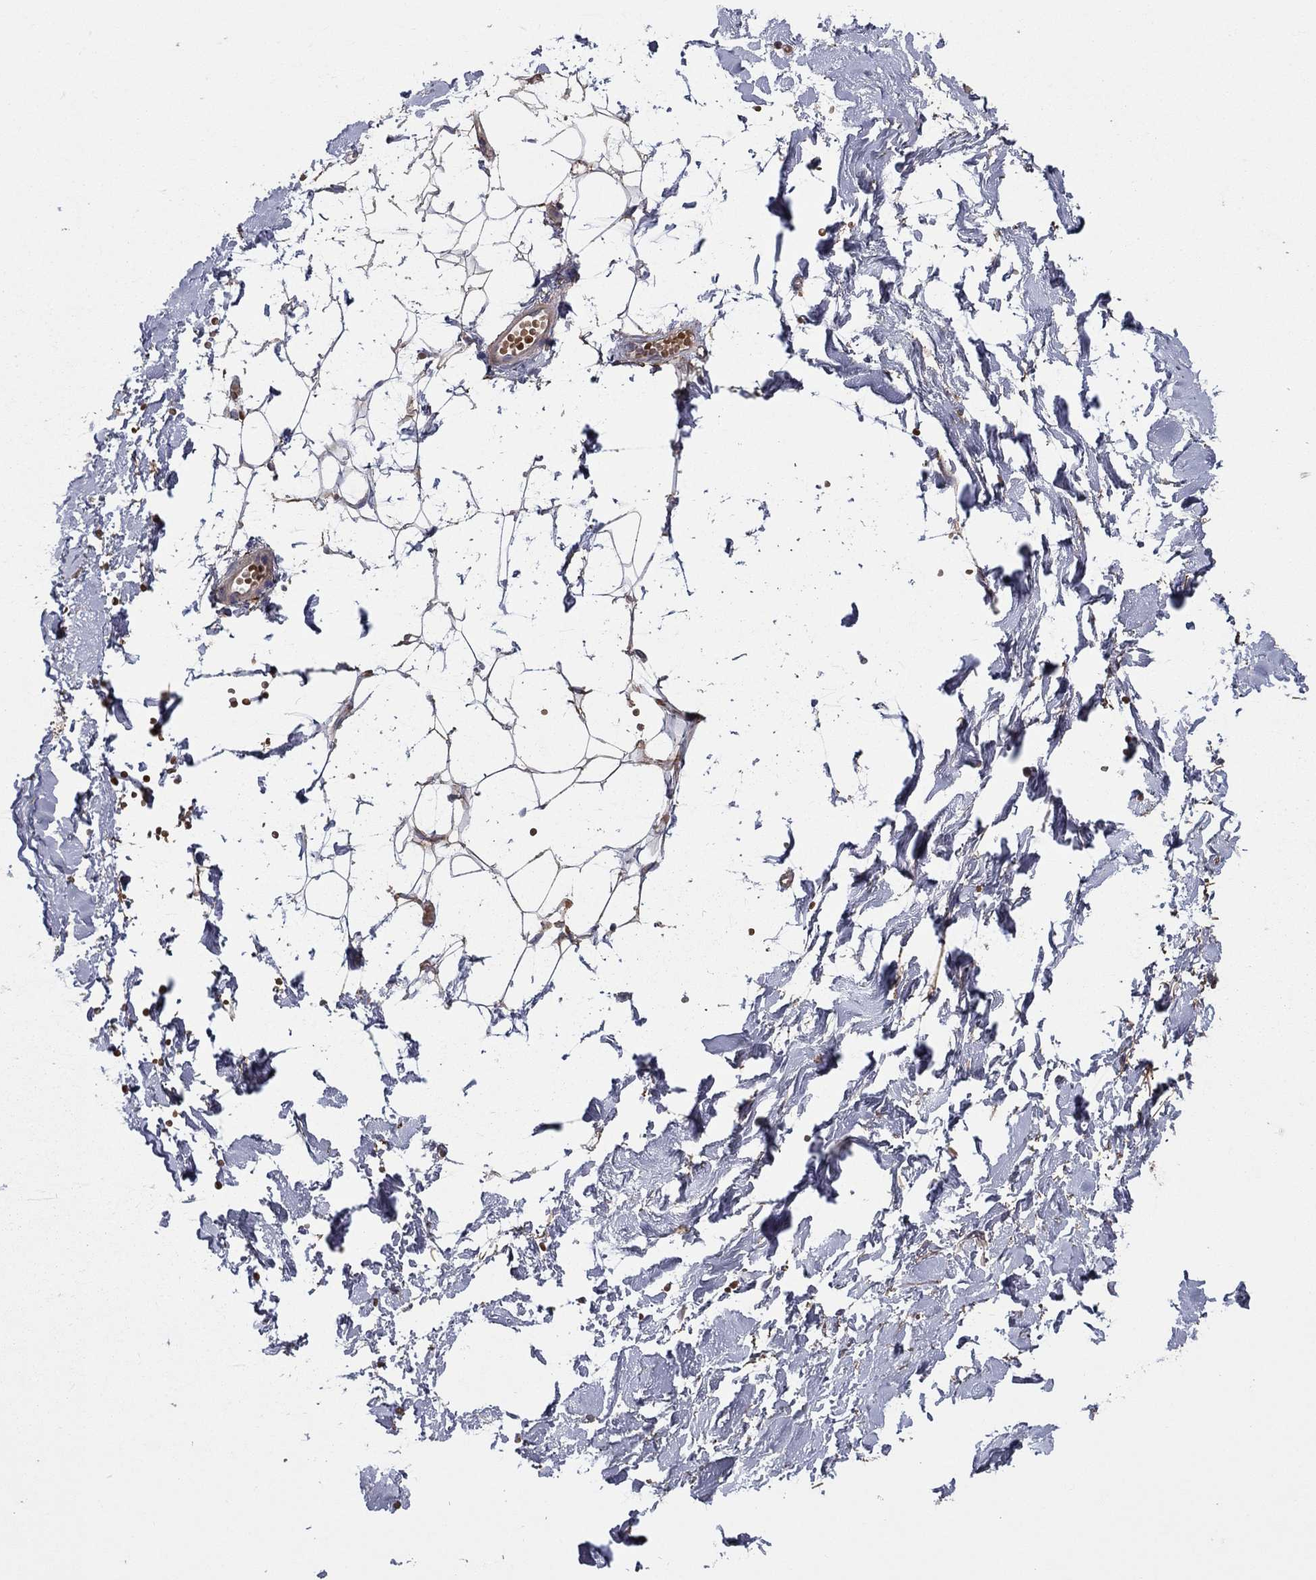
{"staining": {"intensity": "negative", "quantity": "none", "location": "none"}, "tissue": "adipose tissue", "cell_type": "Adipocytes", "image_type": "normal", "snomed": [{"axis": "morphology", "description": "Normal tissue, NOS"}, {"axis": "topography", "description": "Skin"}, {"axis": "topography", "description": "Peripheral nerve tissue"}], "caption": "Adipose tissue stained for a protein using immunohistochemistry displays no positivity adipocytes.", "gene": "RNF123", "patient": {"sex": "female", "age": 56}}